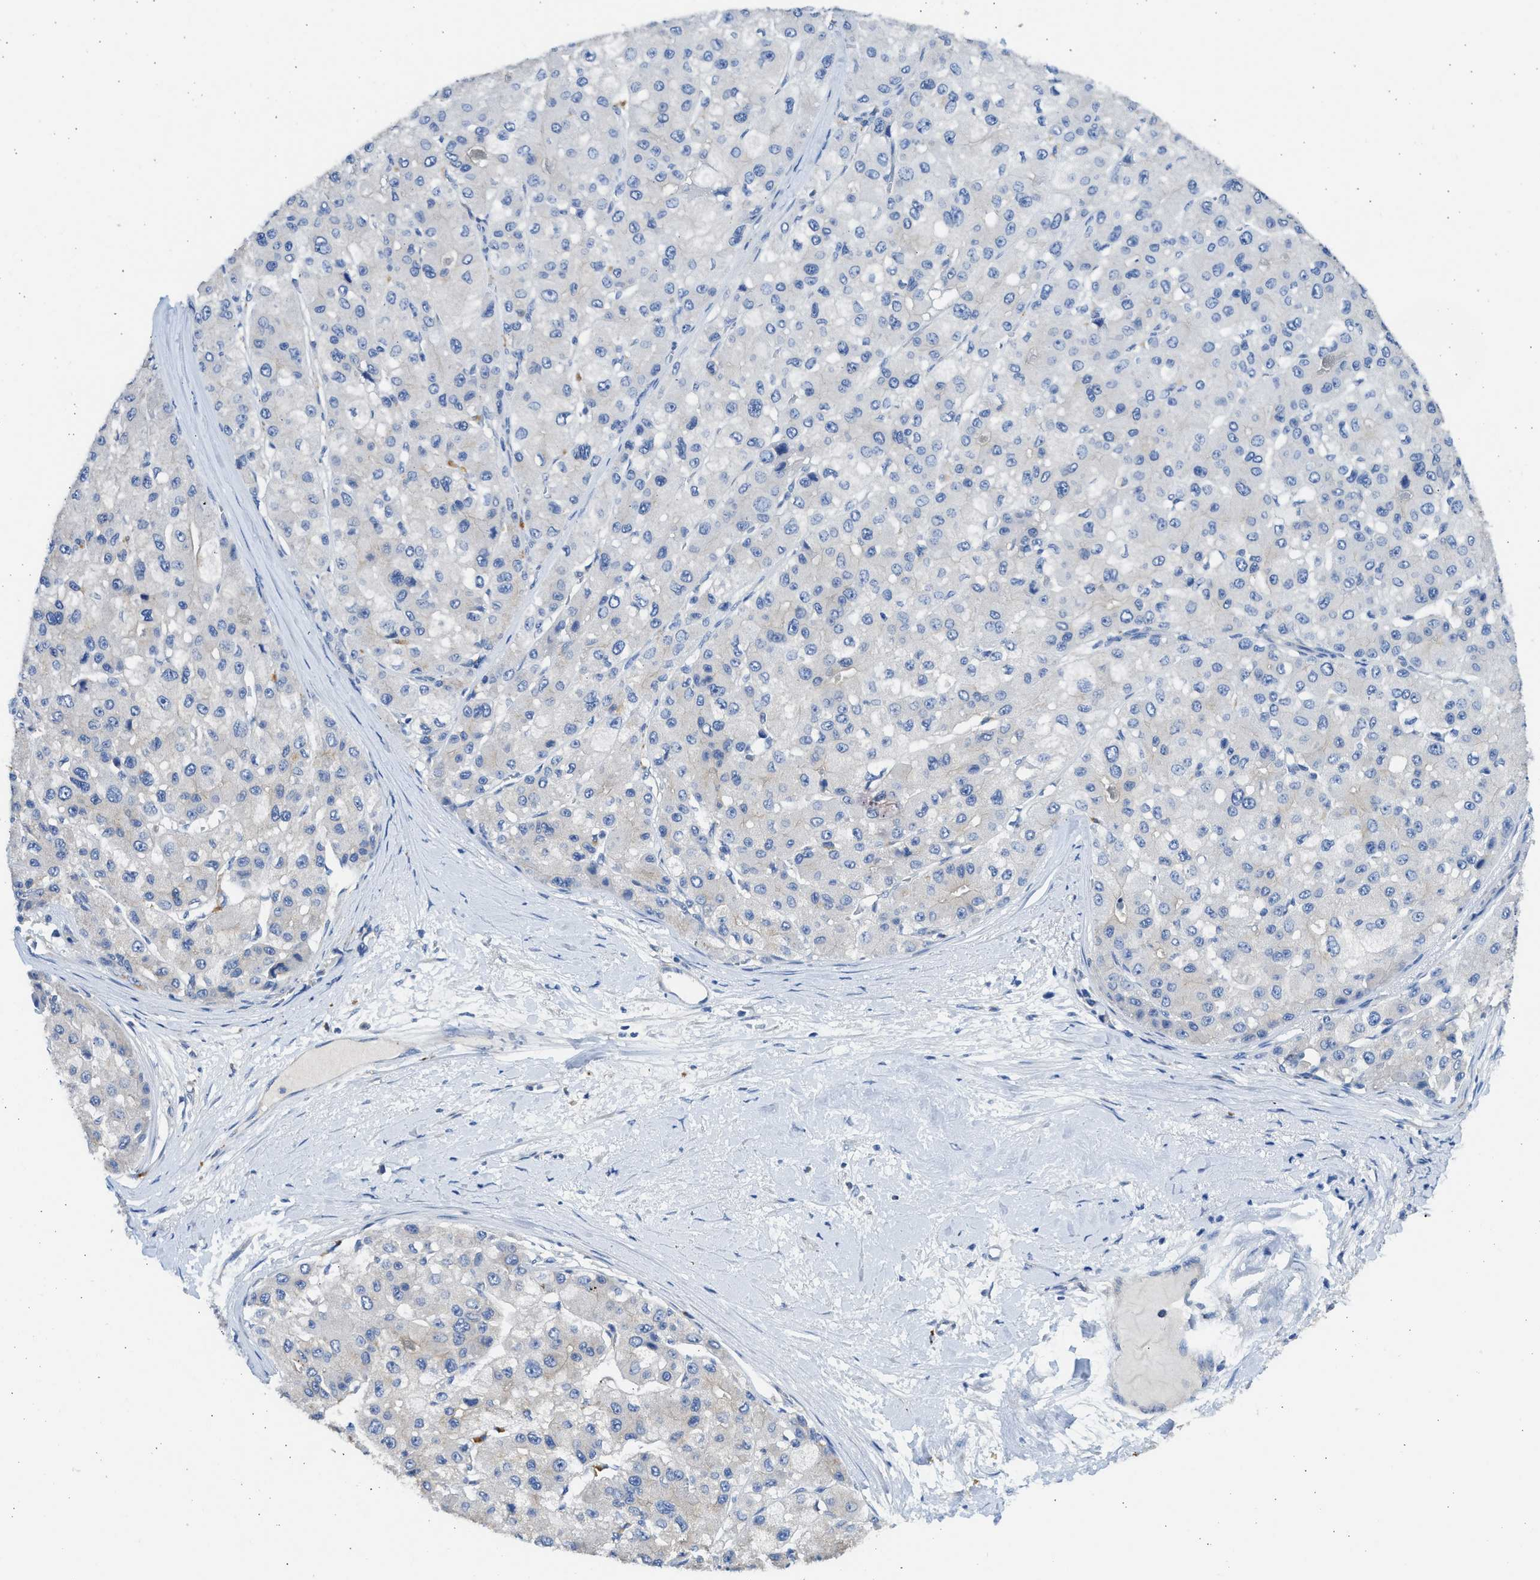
{"staining": {"intensity": "negative", "quantity": "none", "location": "none"}, "tissue": "liver cancer", "cell_type": "Tumor cells", "image_type": "cancer", "snomed": [{"axis": "morphology", "description": "Carcinoma, Hepatocellular, NOS"}, {"axis": "topography", "description": "Liver"}], "caption": "Liver cancer (hepatocellular carcinoma) stained for a protein using immunohistochemistry displays no positivity tumor cells.", "gene": "CSRNP2", "patient": {"sex": "male", "age": 80}}